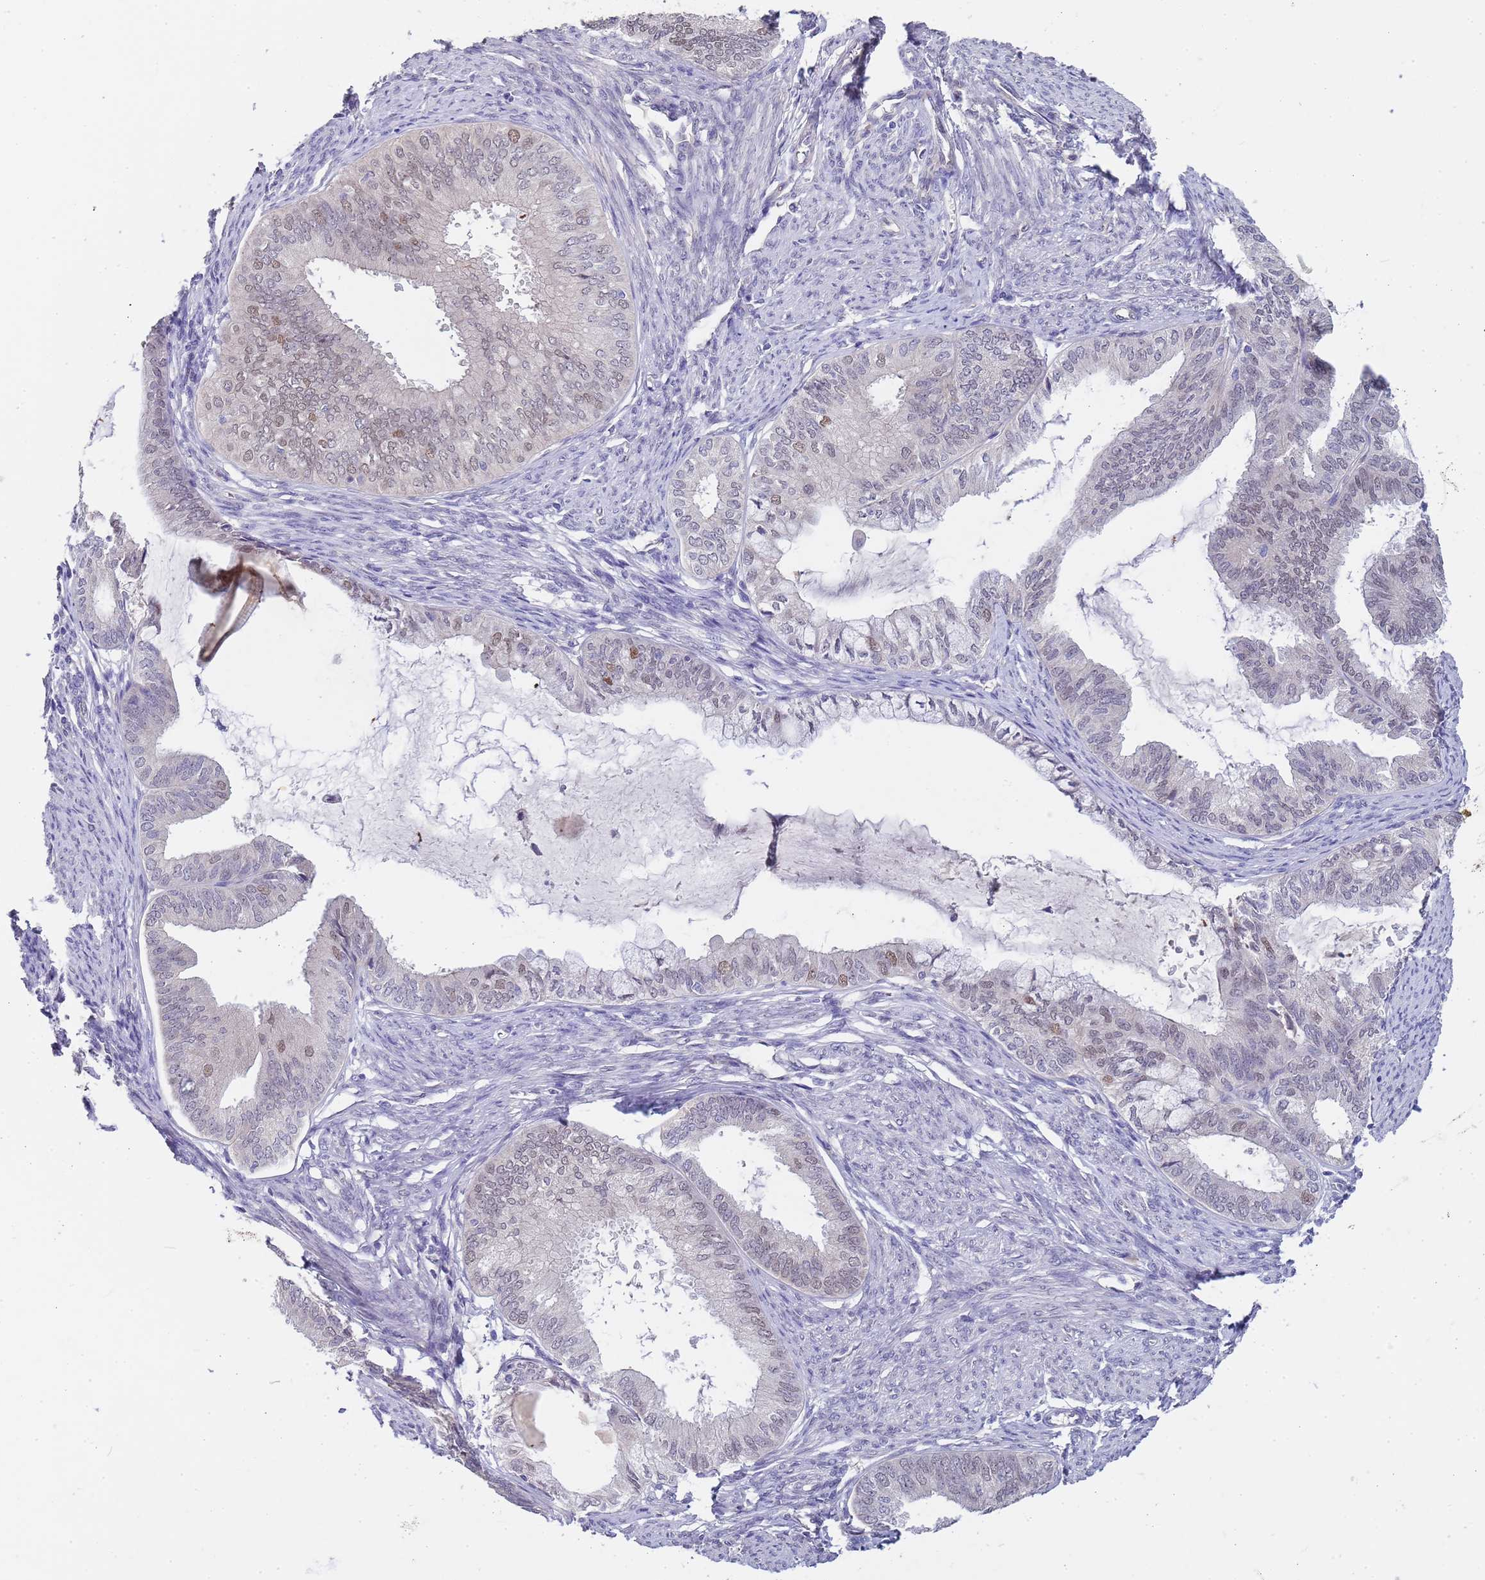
{"staining": {"intensity": "weak", "quantity": "<25%", "location": "nuclear"}, "tissue": "endometrial cancer", "cell_type": "Tumor cells", "image_type": "cancer", "snomed": [{"axis": "morphology", "description": "Adenocarcinoma, NOS"}, {"axis": "topography", "description": "Endometrium"}], "caption": "Immunohistochemical staining of human endometrial adenocarcinoma exhibits no significant expression in tumor cells. Nuclei are stained in blue.", "gene": "TRMT10A", "patient": {"sex": "female", "age": 86}}